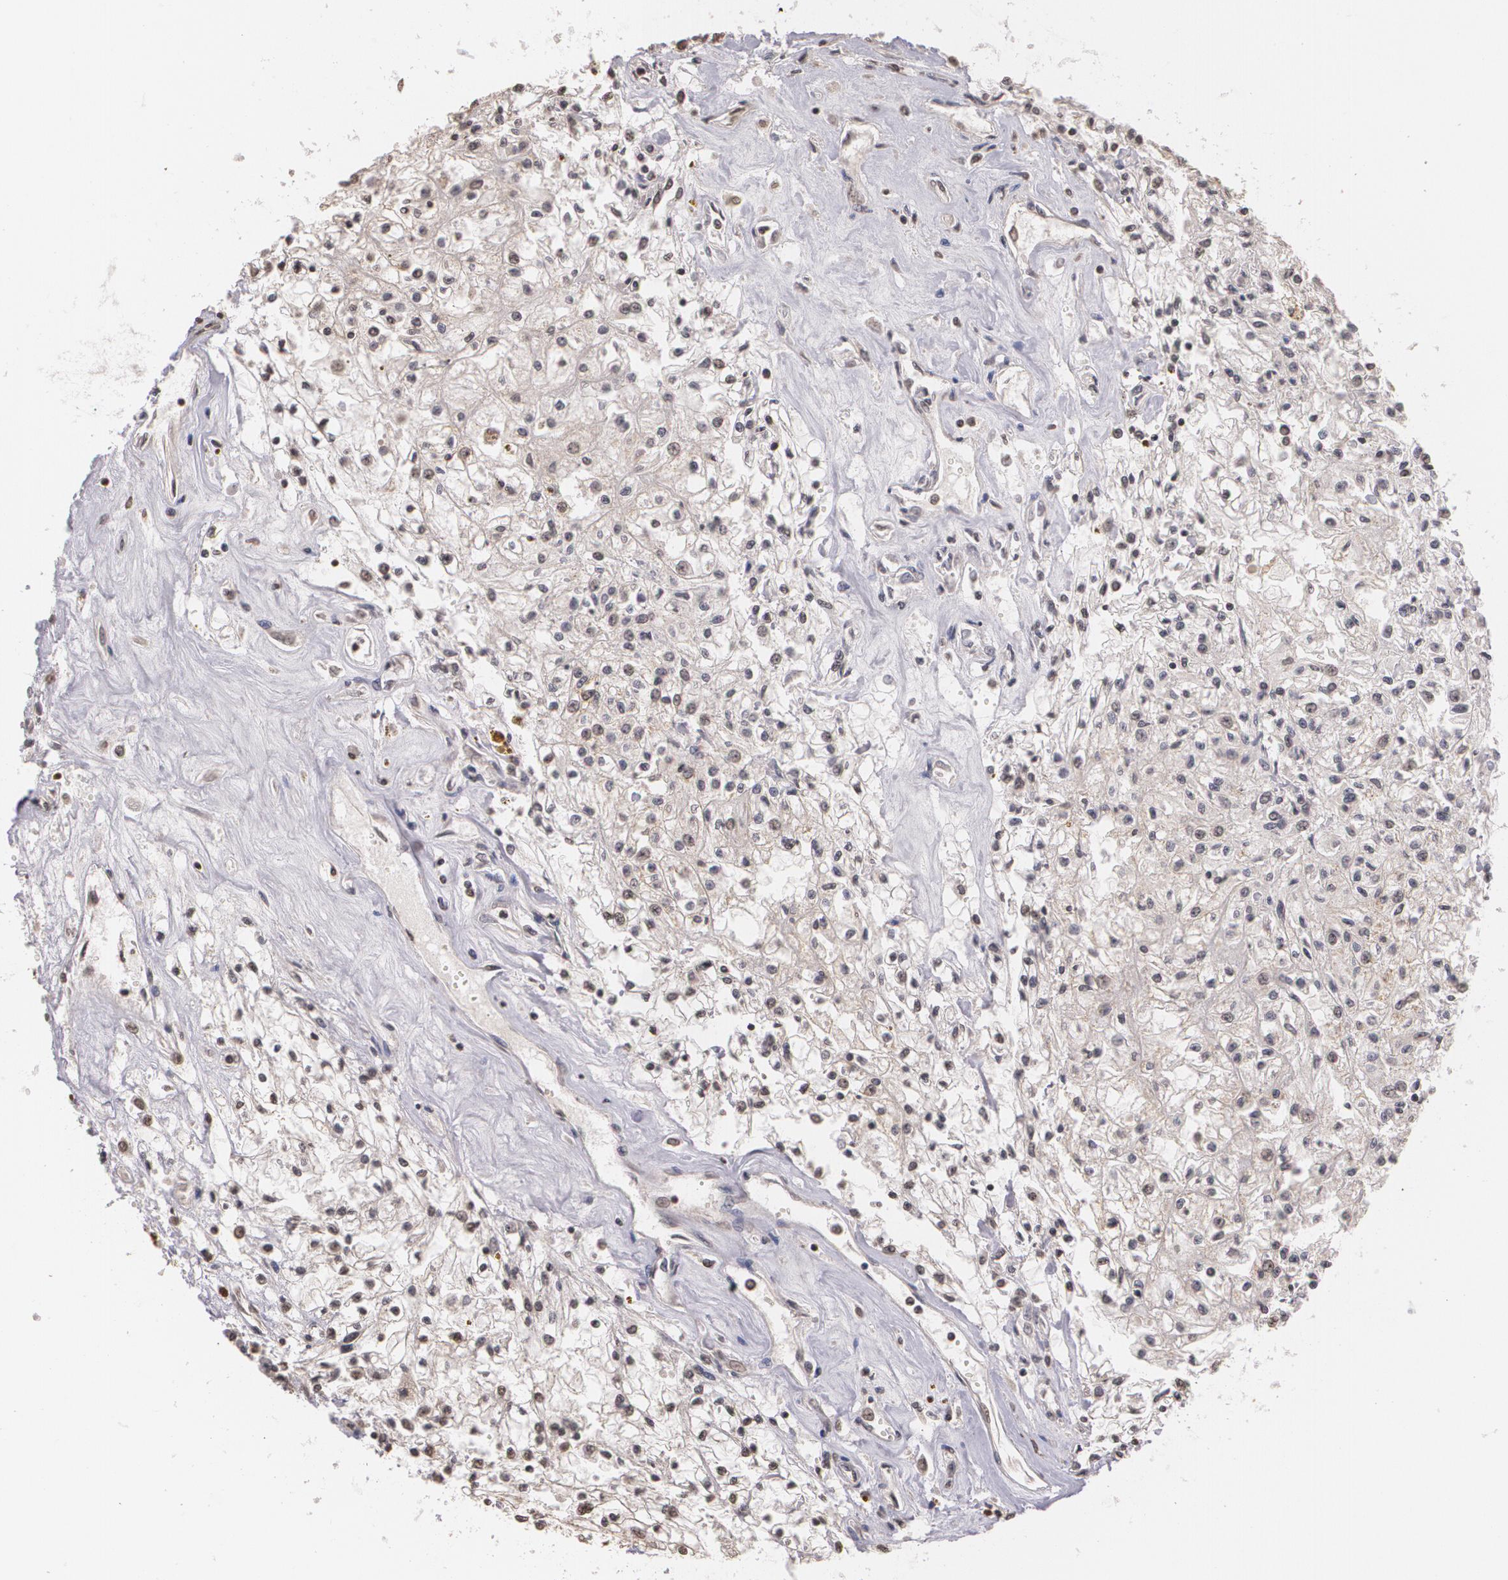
{"staining": {"intensity": "weak", "quantity": "<25%", "location": "cytoplasmic/membranous,nuclear"}, "tissue": "renal cancer", "cell_type": "Tumor cells", "image_type": "cancer", "snomed": [{"axis": "morphology", "description": "Adenocarcinoma, NOS"}, {"axis": "topography", "description": "Kidney"}], "caption": "IHC of adenocarcinoma (renal) shows no positivity in tumor cells.", "gene": "THRB", "patient": {"sex": "male", "age": 78}}